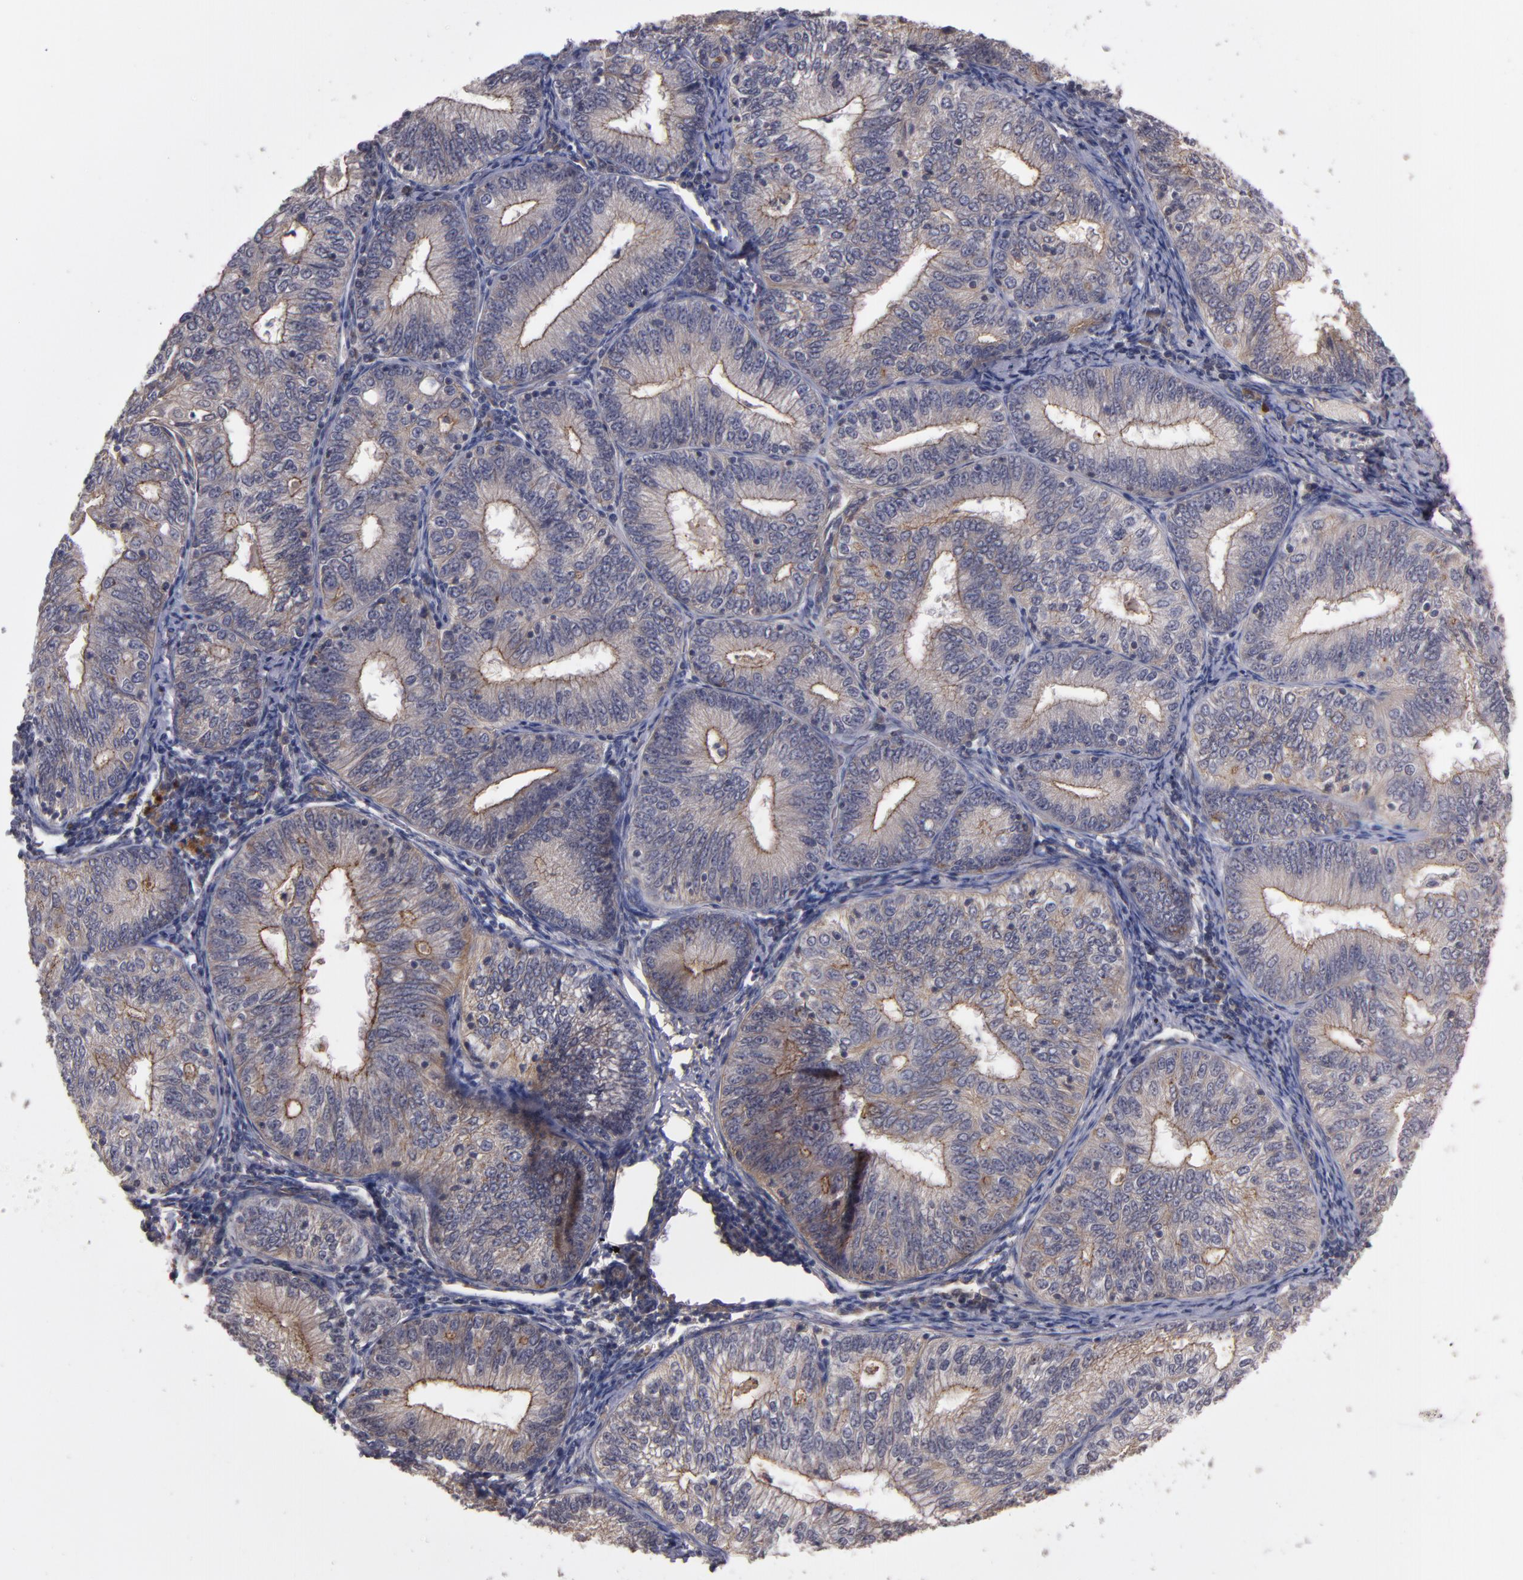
{"staining": {"intensity": "weak", "quantity": ">75%", "location": "cytoplasmic/membranous"}, "tissue": "endometrial cancer", "cell_type": "Tumor cells", "image_type": "cancer", "snomed": [{"axis": "morphology", "description": "Adenocarcinoma, NOS"}, {"axis": "topography", "description": "Endometrium"}], "caption": "The immunohistochemical stain shows weak cytoplasmic/membranous expression in tumor cells of endometrial cancer (adenocarcinoma) tissue.", "gene": "CTSO", "patient": {"sex": "female", "age": 69}}